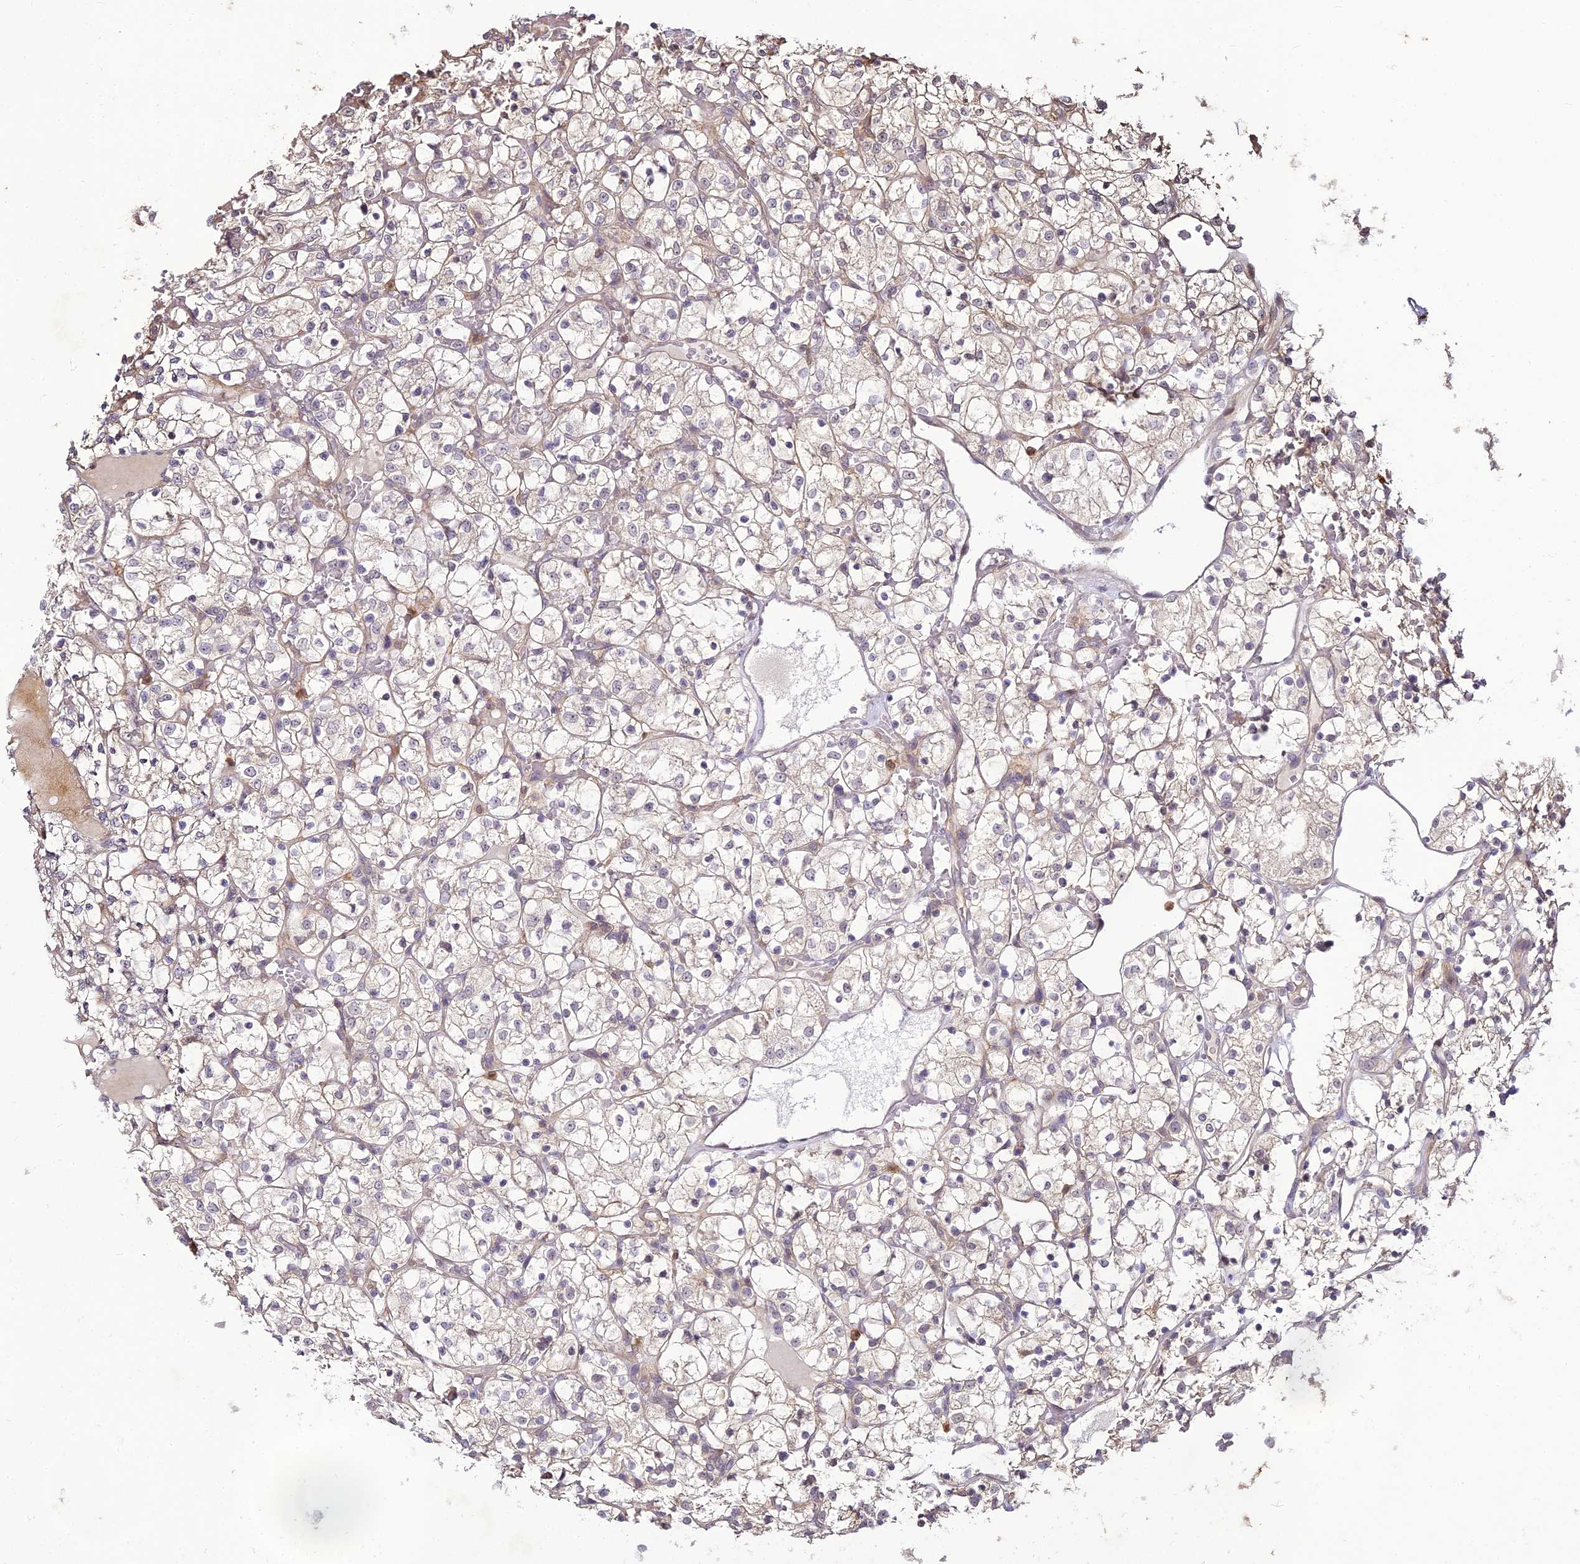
{"staining": {"intensity": "weak", "quantity": "<25%", "location": "cytoplasmic/membranous"}, "tissue": "renal cancer", "cell_type": "Tumor cells", "image_type": "cancer", "snomed": [{"axis": "morphology", "description": "Adenocarcinoma, NOS"}, {"axis": "topography", "description": "Kidney"}], "caption": "This photomicrograph is of renal cancer (adenocarcinoma) stained with IHC to label a protein in brown with the nuclei are counter-stained blue. There is no staining in tumor cells.", "gene": "BCDIN3D", "patient": {"sex": "female", "age": 69}}